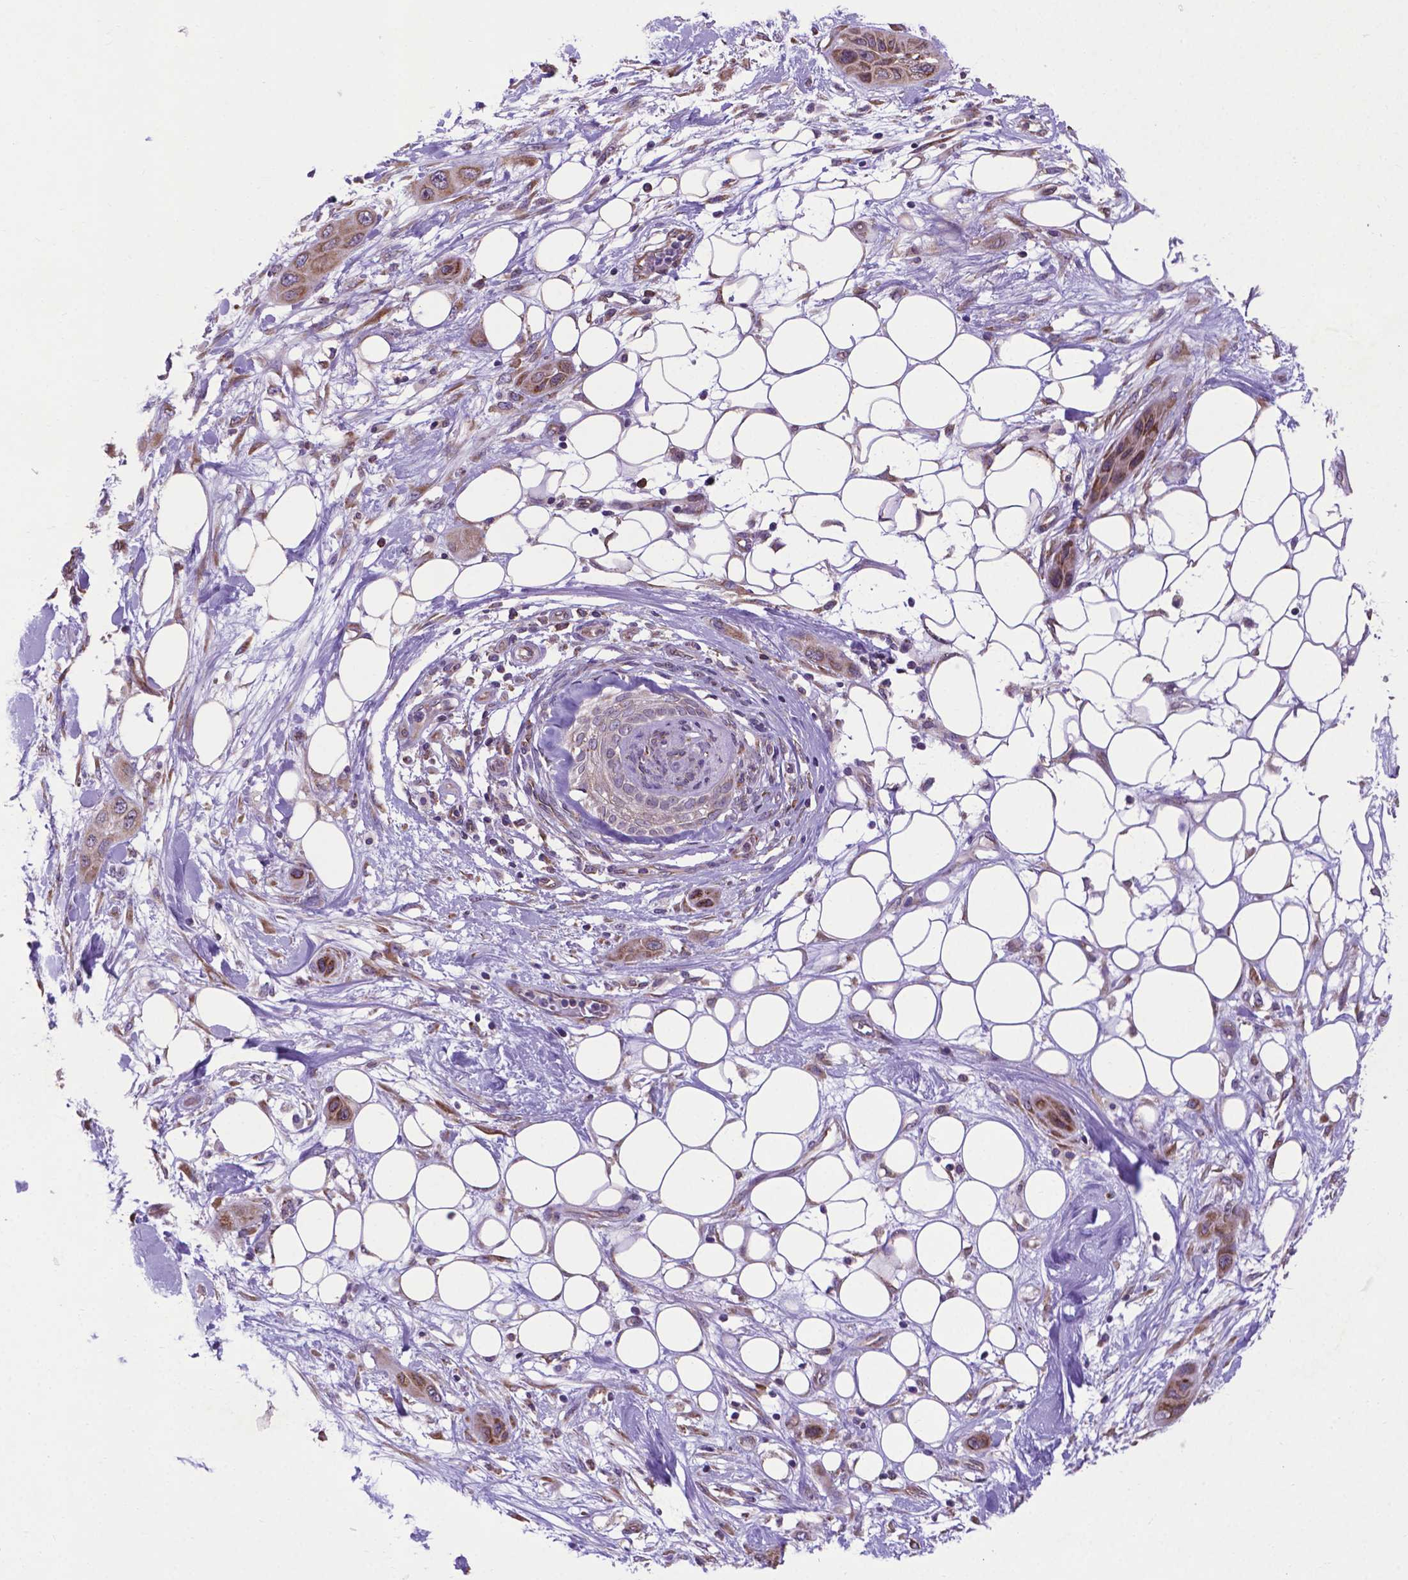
{"staining": {"intensity": "moderate", "quantity": ">75%", "location": "cytoplasmic/membranous"}, "tissue": "skin cancer", "cell_type": "Tumor cells", "image_type": "cancer", "snomed": [{"axis": "morphology", "description": "Squamous cell carcinoma, NOS"}, {"axis": "topography", "description": "Skin"}], "caption": "The histopathology image exhibits staining of skin cancer (squamous cell carcinoma), revealing moderate cytoplasmic/membranous protein positivity (brown color) within tumor cells.", "gene": "WDR83OS", "patient": {"sex": "male", "age": 79}}